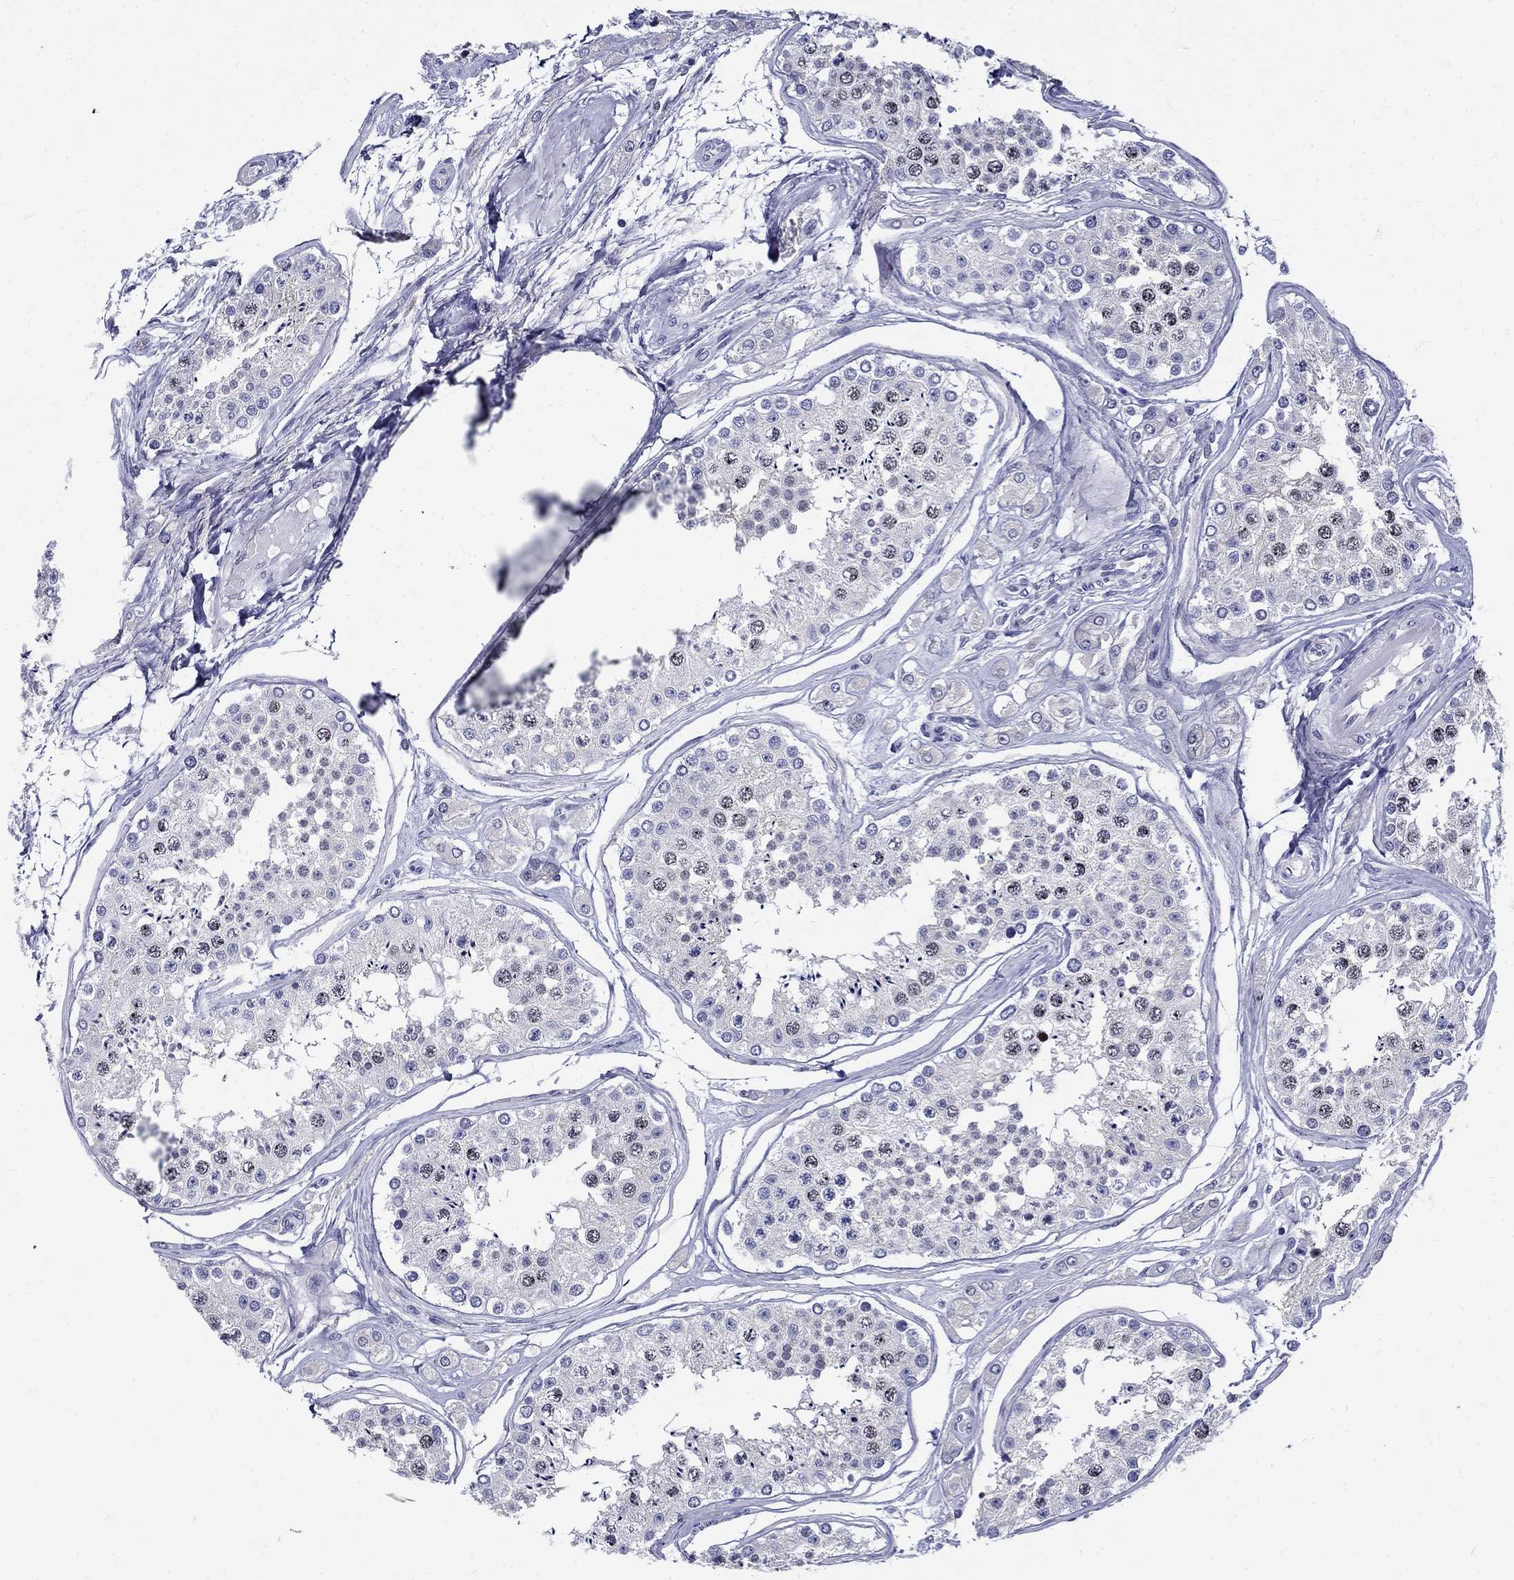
{"staining": {"intensity": "moderate", "quantity": "<25%", "location": "nuclear"}, "tissue": "testis", "cell_type": "Cells in seminiferous ducts", "image_type": "normal", "snomed": [{"axis": "morphology", "description": "Normal tissue, NOS"}, {"axis": "topography", "description": "Testis"}], "caption": "Immunohistochemical staining of unremarkable human testis exhibits moderate nuclear protein positivity in about <25% of cells in seminiferous ducts. Using DAB (brown) and hematoxylin (blue) stains, captured at high magnification using brightfield microscopy.", "gene": "C4orf19", "patient": {"sex": "male", "age": 25}}